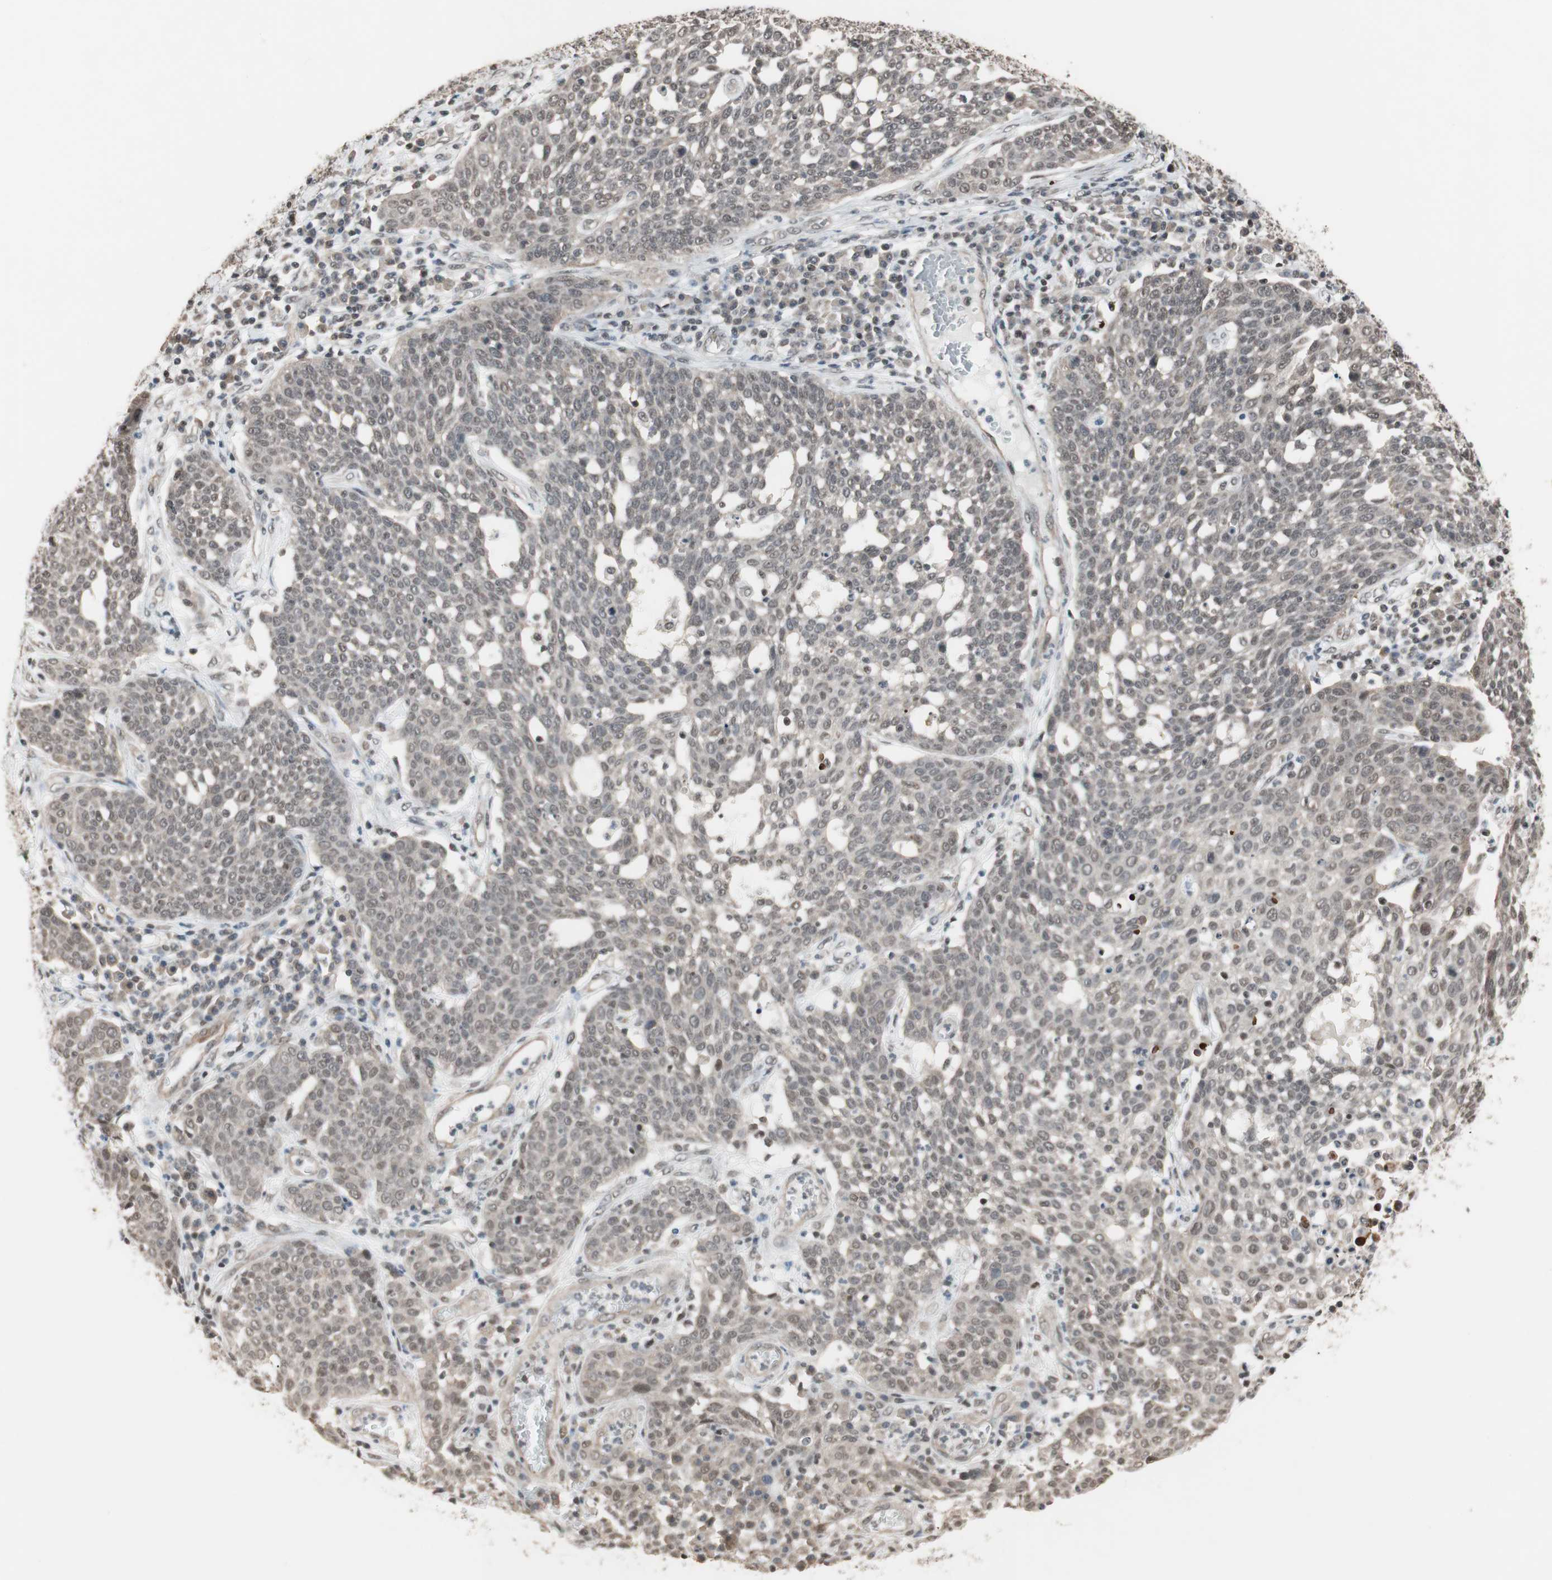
{"staining": {"intensity": "weak", "quantity": "<25%", "location": "nuclear"}, "tissue": "cervical cancer", "cell_type": "Tumor cells", "image_type": "cancer", "snomed": [{"axis": "morphology", "description": "Squamous cell carcinoma, NOS"}, {"axis": "topography", "description": "Cervix"}], "caption": "High magnification brightfield microscopy of squamous cell carcinoma (cervical) stained with DAB (brown) and counterstained with hematoxylin (blue): tumor cells show no significant staining.", "gene": "DRAP1", "patient": {"sex": "female", "age": 34}}